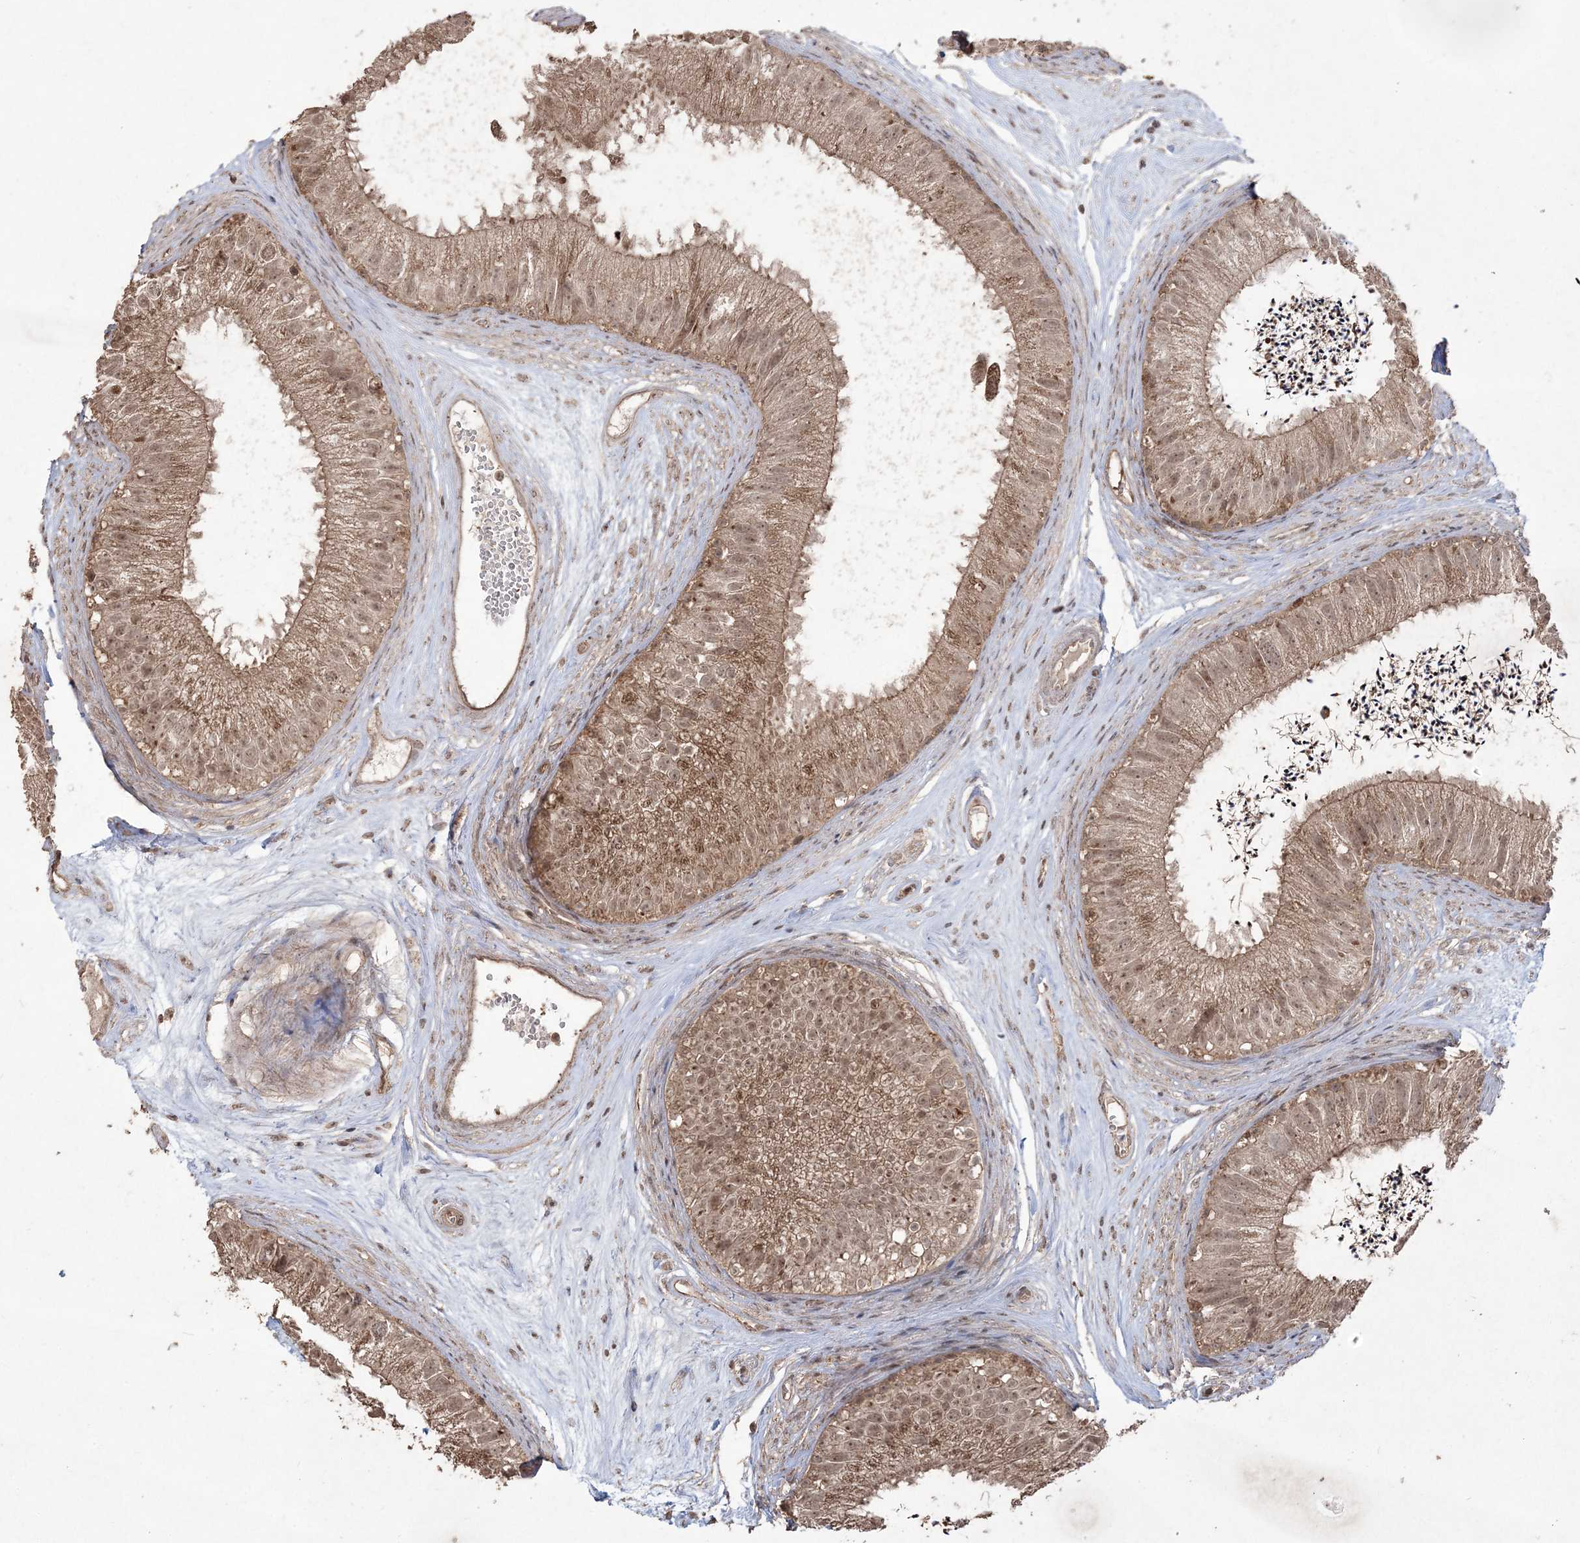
{"staining": {"intensity": "moderate", "quantity": ">75%", "location": "cytoplasmic/membranous,nuclear"}, "tissue": "epididymis", "cell_type": "Glandular cells", "image_type": "normal", "snomed": [{"axis": "morphology", "description": "Normal tissue, NOS"}, {"axis": "topography", "description": "Epididymis"}], "caption": "Brown immunohistochemical staining in unremarkable epididymis demonstrates moderate cytoplasmic/membranous,nuclear positivity in approximately >75% of glandular cells. The protein of interest is stained brown, and the nuclei are stained in blue (DAB (3,3'-diaminobenzidine) IHC with brightfield microscopy, high magnification).", "gene": "EHHADH", "patient": {"sex": "male", "age": 77}}